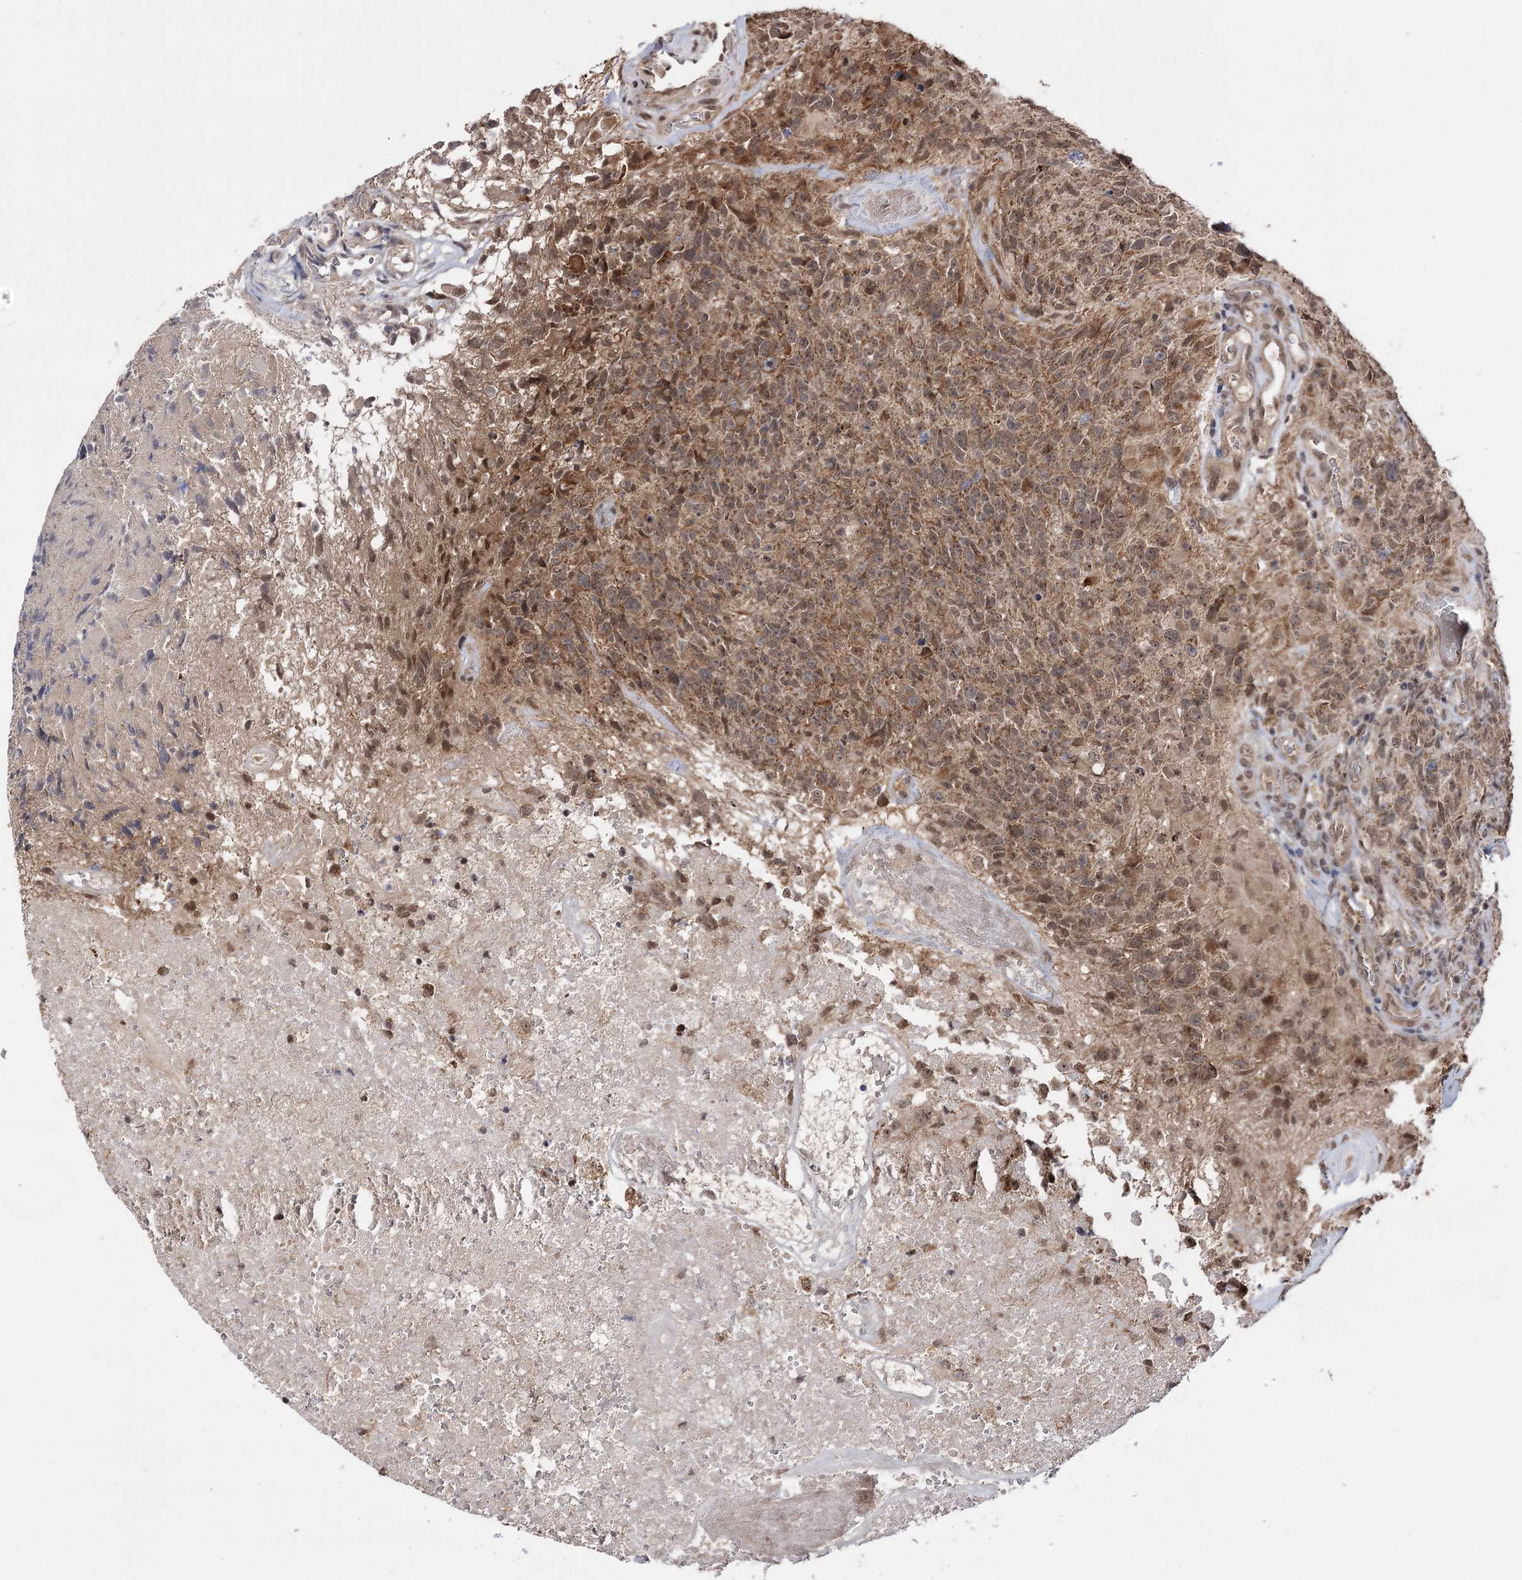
{"staining": {"intensity": "moderate", "quantity": ">75%", "location": "cytoplasmic/membranous,nuclear"}, "tissue": "glioma", "cell_type": "Tumor cells", "image_type": "cancer", "snomed": [{"axis": "morphology", "description": "Glioma, malignant, High grade"}, {"axis": "topography", "description": "Brain"}], "caption": "Approximately >75% of tumor cells in human high-grade glioma (malignant) demonstrate moderate cytoplasmic/membranous and nuclear protein staining as visualized by brown immunohistochemical staining.", "gene": "FAM53B", "patient": {"sex": "male", "age": 76}}